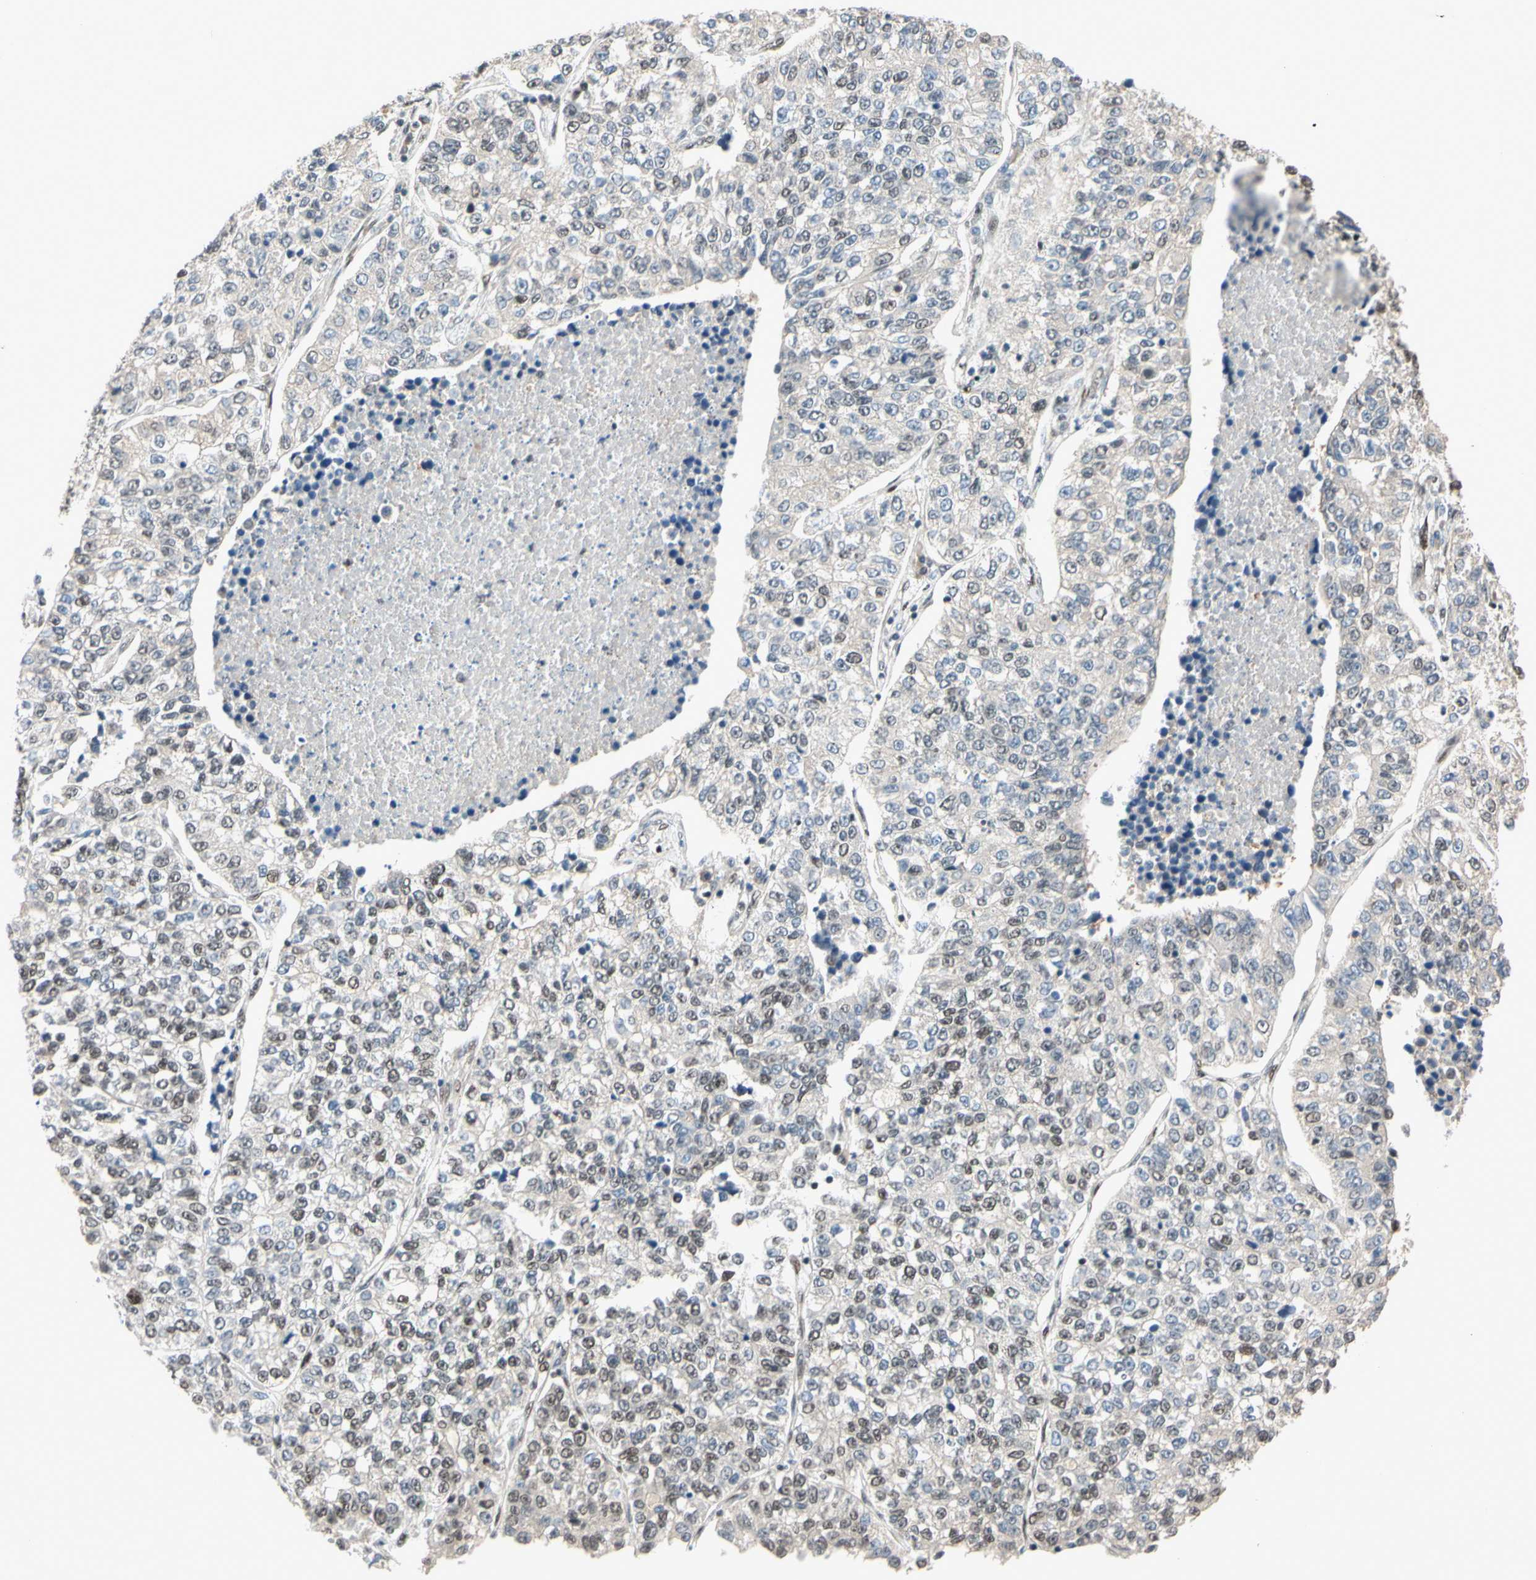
{"staining": {"intensity": "weak", "quantity": "<25%", "location": "nuclear"}, "tissue": "lung cancer", "cell_type": "Tumor cells", "image_type": "cancer", "snomed": [{"axis": "morphology", "description": "Adenocarcinoma, NOS"}, {"axis": "topography", "description": "Lung"}], "caption": "Tumor cells are negative for brown protein staining in lung adenocarcinoma. (Brightfield microscopy of DAB IHC at high magnification).", "gene": "TAF4", "patient": {"sex": "male", "age": 49}}